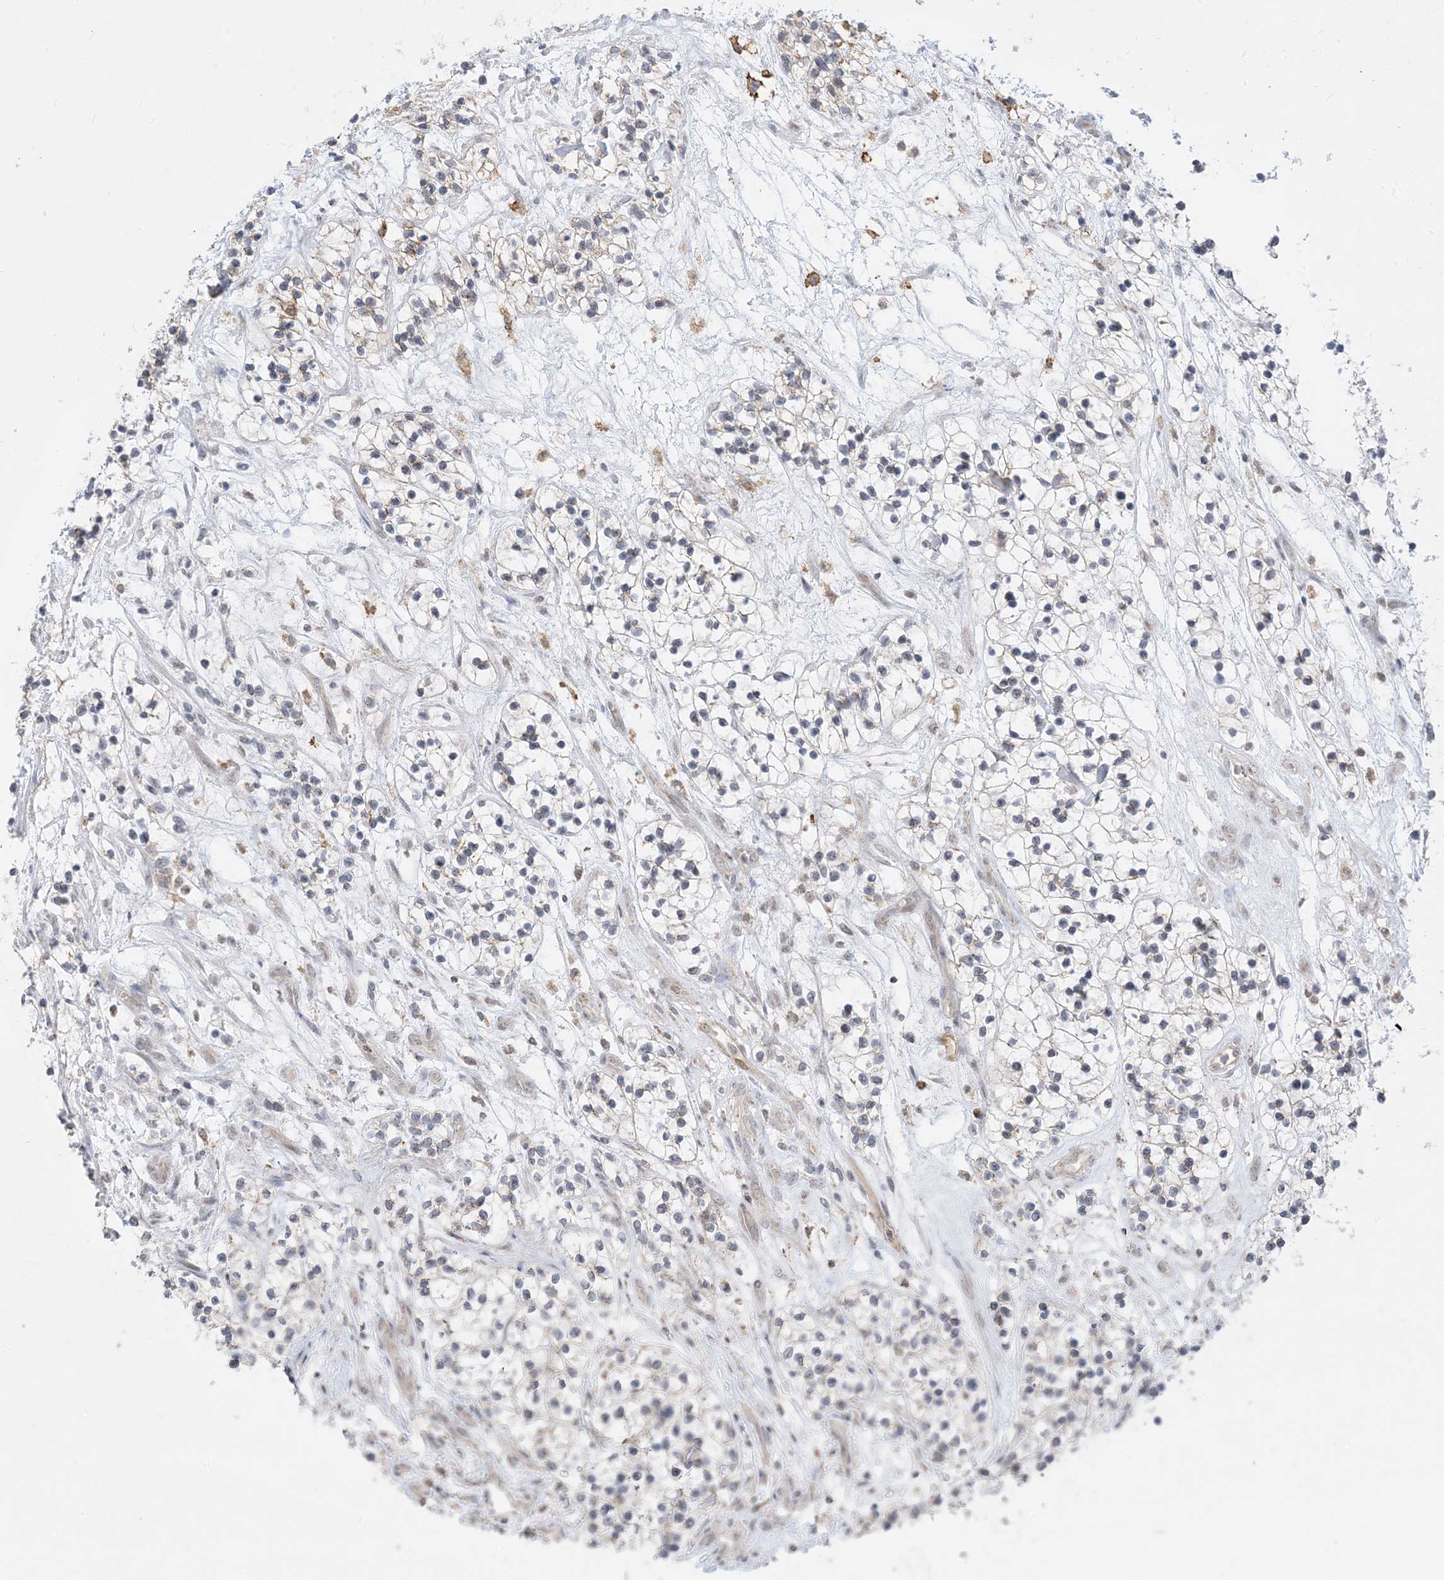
{"staining": {"intensity": "negative", "quantity": "none", "location": "none"}, "tissue": "renal cancer", "cell_type": "Tumor cells", "image_type": "cancer", "snomed": [{"axis": "morphology", "description": "Adenocarcinoma, NOS"}, {"axis": "topography", "description": "Kidney"}], "caption": "Immunohistochemistry (IHC) image of renal cancer (adenocarcinoma) stained for a protein (brown), which exhibits no staining in tumor cells.", "gene": "KANSL3", "patient": {"sex": "female", "age": 57}}